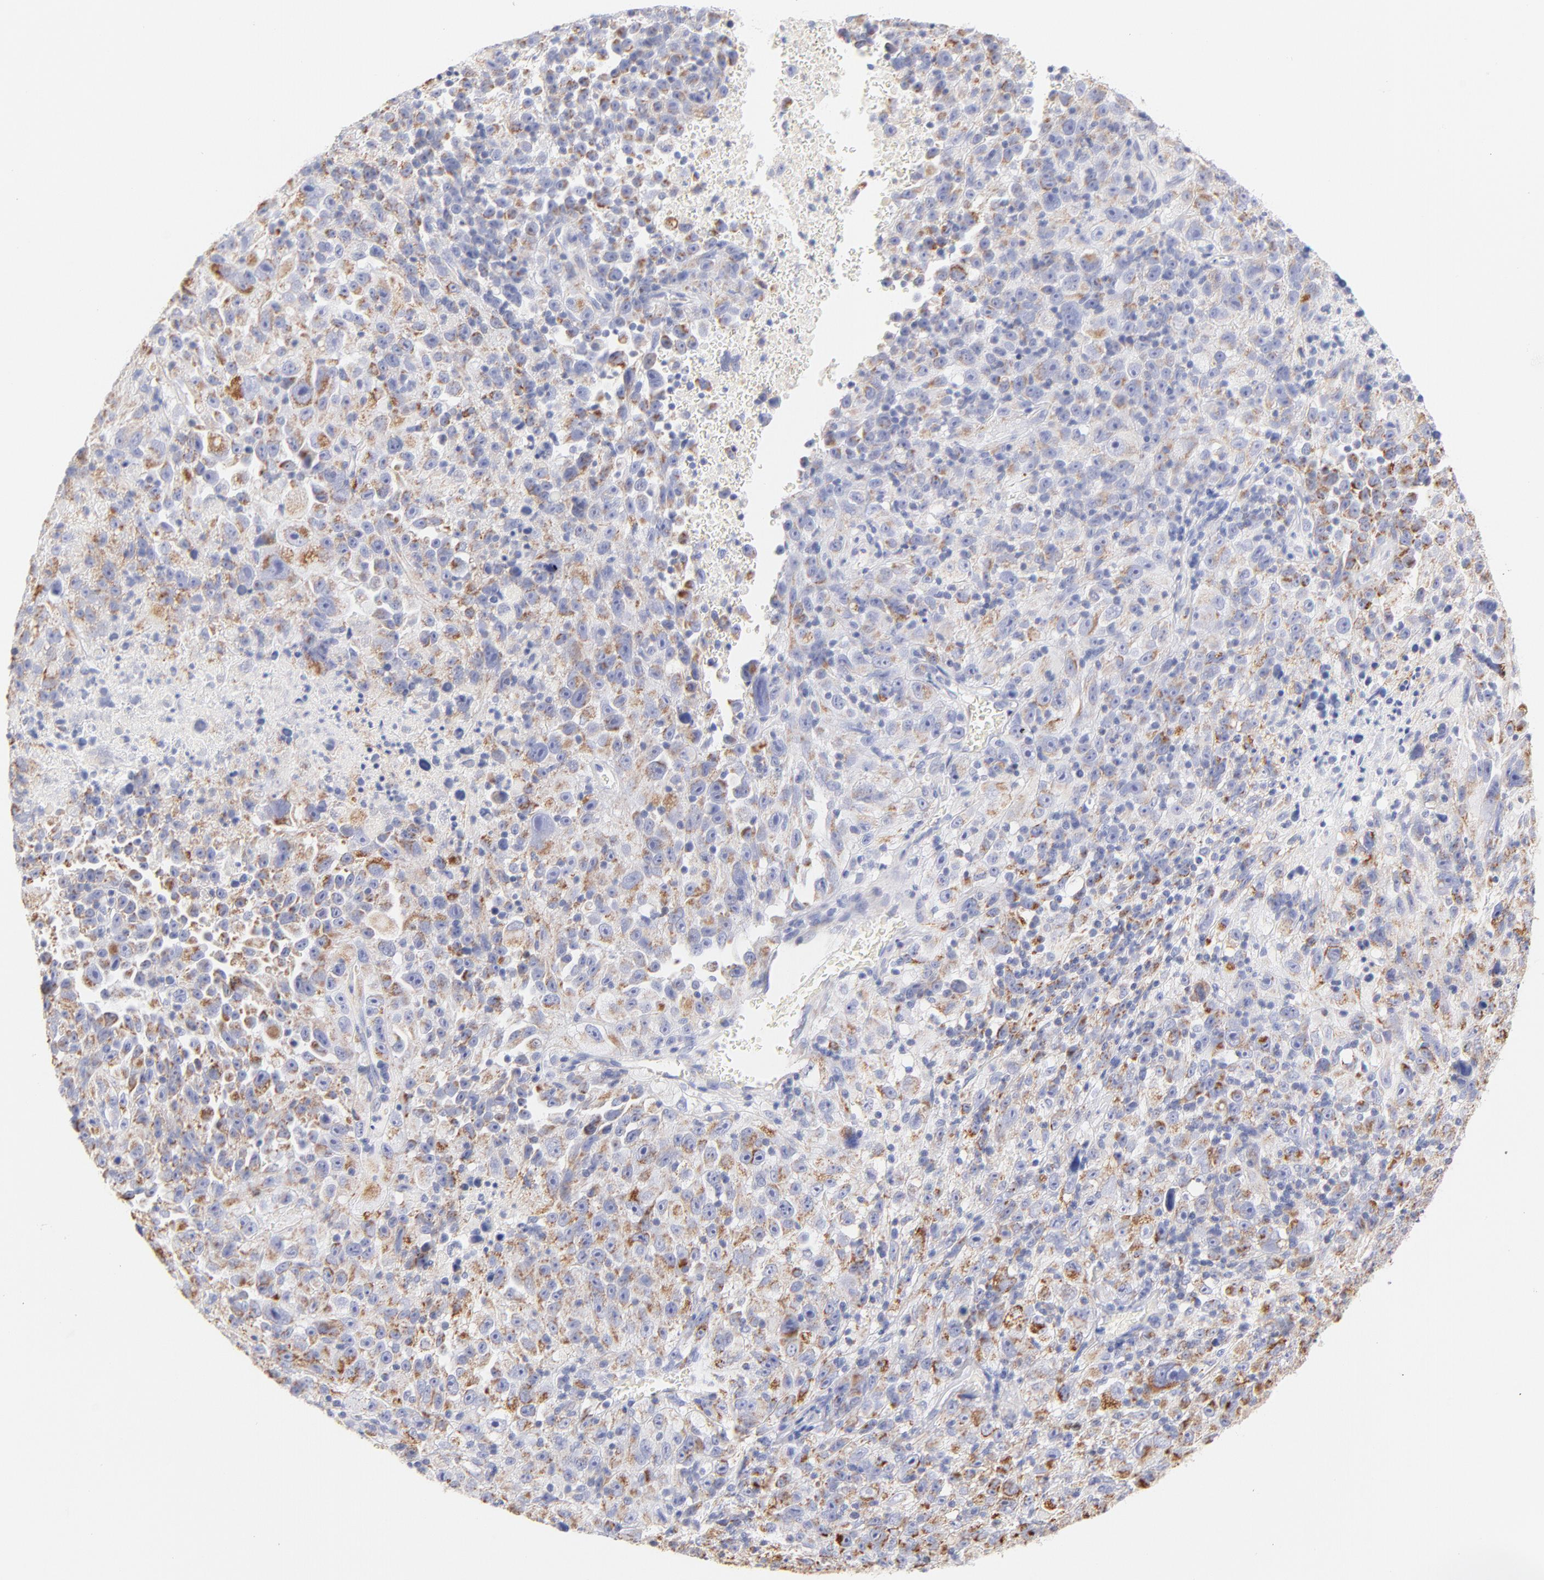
{"staining": {"intensity": "weak", "quantity": ">75%", "location": "cytoplasmic/membranous"}, "tissue": "melanoma", "cell_type": "Tumor cells", "image_type": "cancer", "snomed": [{"axis": "morphology", "description": "Malignant melanoma, Metastatic site"}, {"axis": "topography", "description": "Cerebral cortex"}], "caption": "Malignant melanoma (metastatic site) tissue shows weak cytoplasmic/membranous positivity in approximately >75% of tumor cells, visualized by immunohistochemistry.", "gene": "AIFM1", "patient": {"sex": "female", "age": 52}}